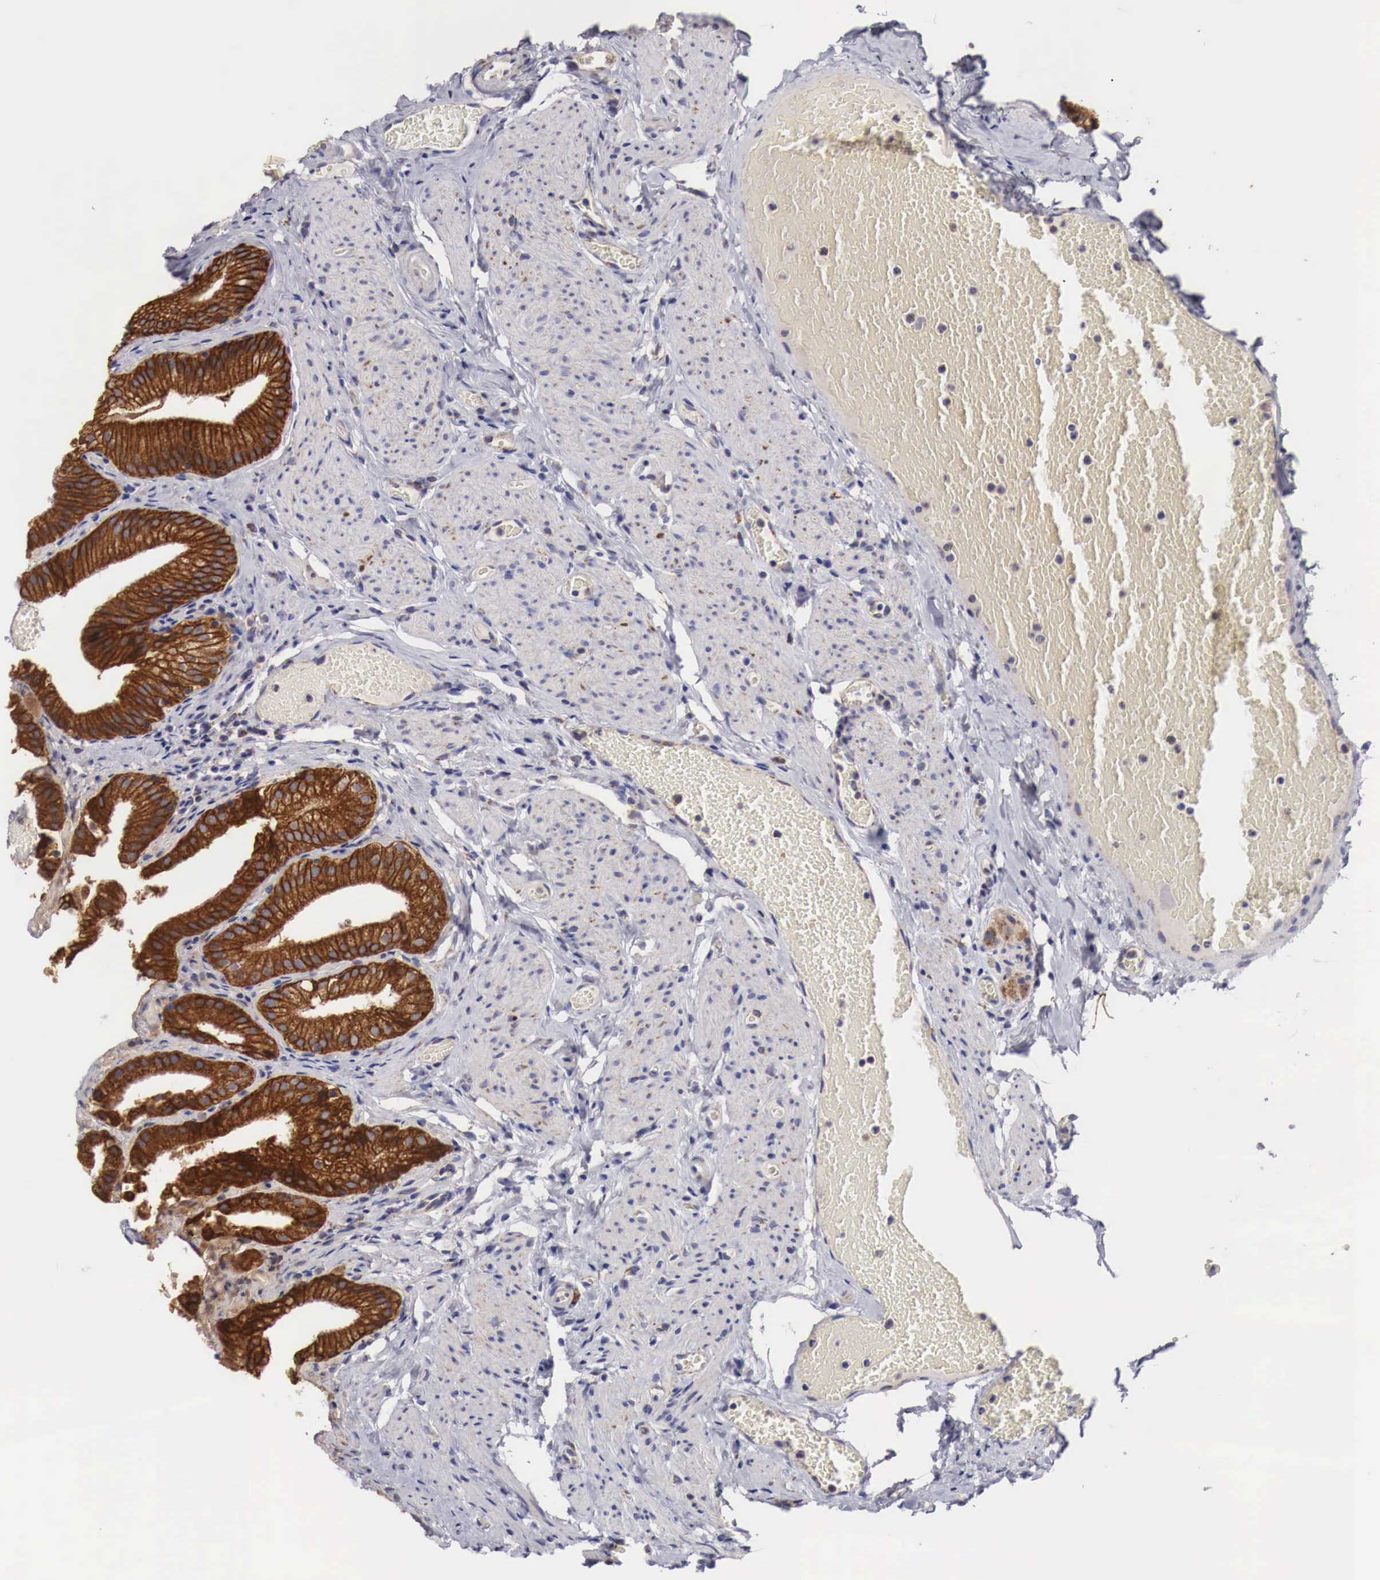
{"staining": {"intensity": "strong", "quantity": ">75%", "location": "cytoplasmic/membranous"}, "tissue": "gallbladder", "cell_type": "Glandular cells", "image_type": "normal", "snomed": [{"axis": "morphology", "description": "Normal tissue, NOS"}, {"axis": "topography", "description": "Gallbladder"}], "caption": "Gallbladder stained for a protein (brown) shows strong cytoplasmic/membranous positive positivity in approximately >75% of glandular cells.", "gene": "XPNPEP3", "patient": {"sex": "female", "age": 44}}